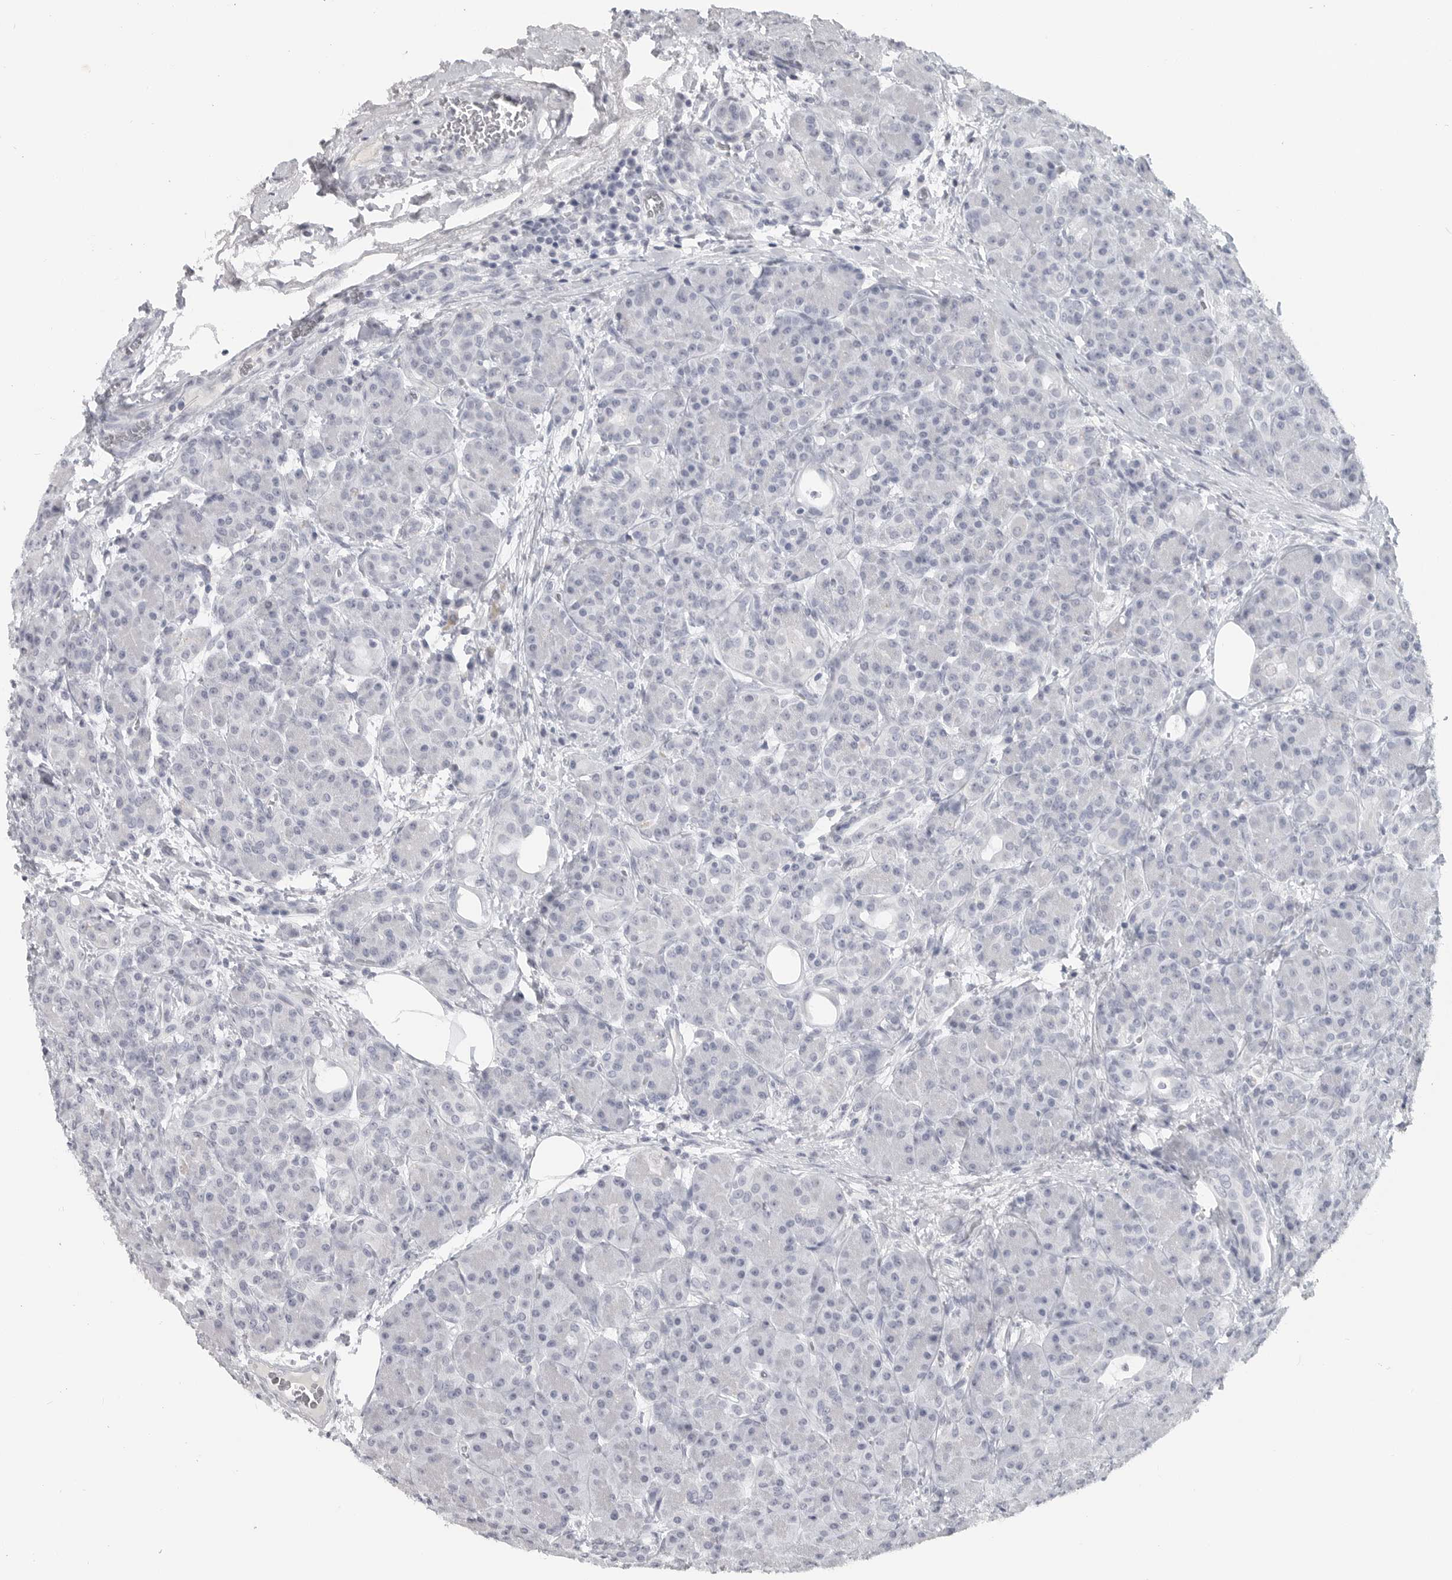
{"staining": {"intensity": "negative", "quantity": "none", "location": "none"}, "tissue": "pancreas", "cell_type": "Exocrine glandular cells", "image_type": "normal", "snomed": [{"axis": "morphology", "description": "Normal tissue, NOS"}, {"axis": "topography", "description": "Pancreas"}], "caption": "This histopathology image is of normal pancreas stained with immunohistochemistry to label a protein in brown with the nuclei are counter-stained blue. There is no expression in exocrine glandular cells. (DAB (3,3'-diaminobenzidine) IHC, high magnification).", "gene": "LY6D", "patient": {"sex": "male", "age": 63}}